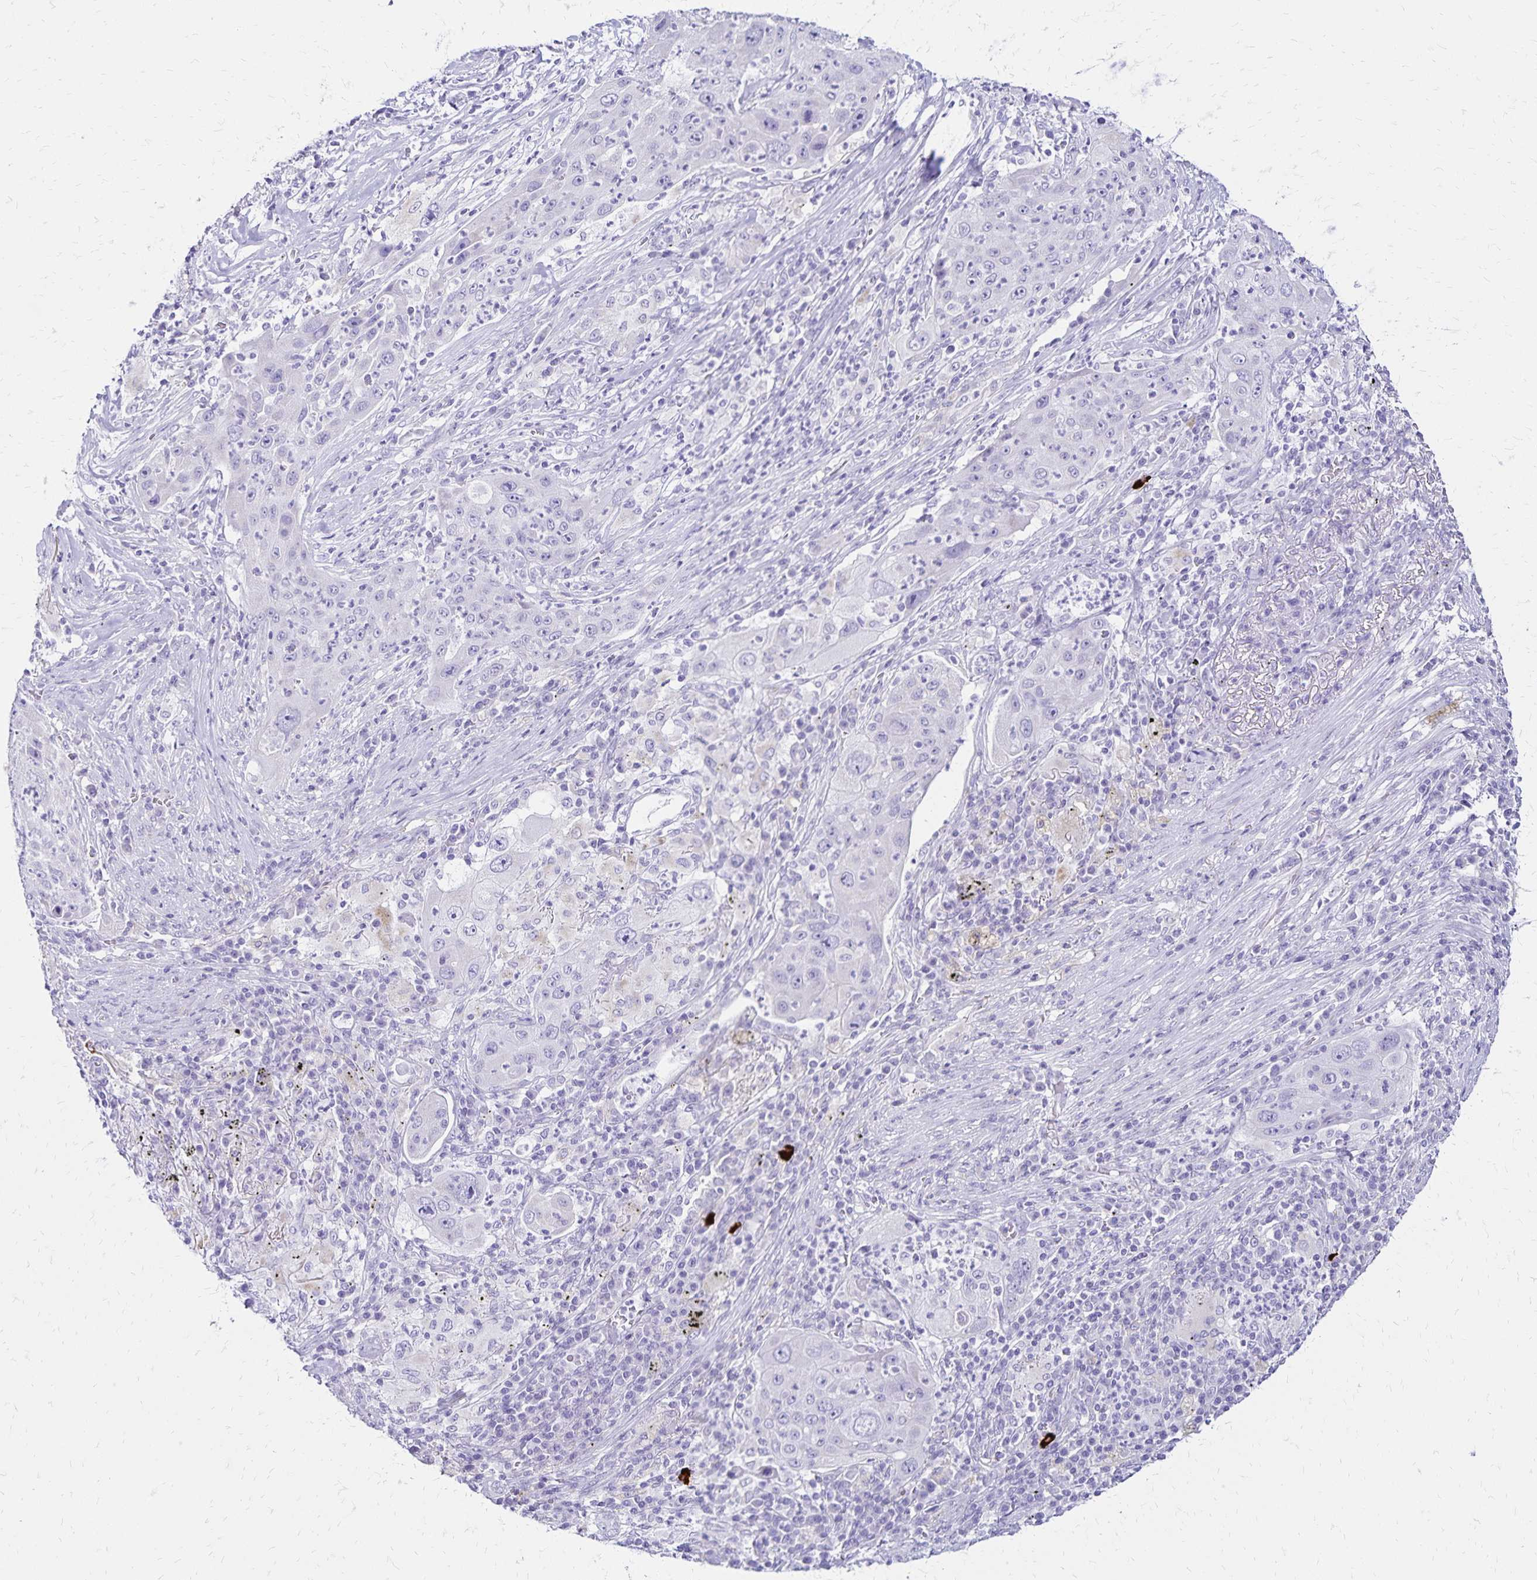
{"staining": {"intensity": "negative", "quantity": "none", "location": "none"}, "tissue": "lung cancer", "cell_type": "Tumor cells", "image_type": "cancer", "snomed": [{"axis": "morphology", "description": "Squamous cell carcinoma, NOS"}, {"axis": "topography", "description": "Lung"}], "caption": "Immunohistochemistry (IHC) of human lung cancer shows no positivity in tumor cells.", "gene": "LIN28B", "patient": {"sex": "female", "age": 59}}